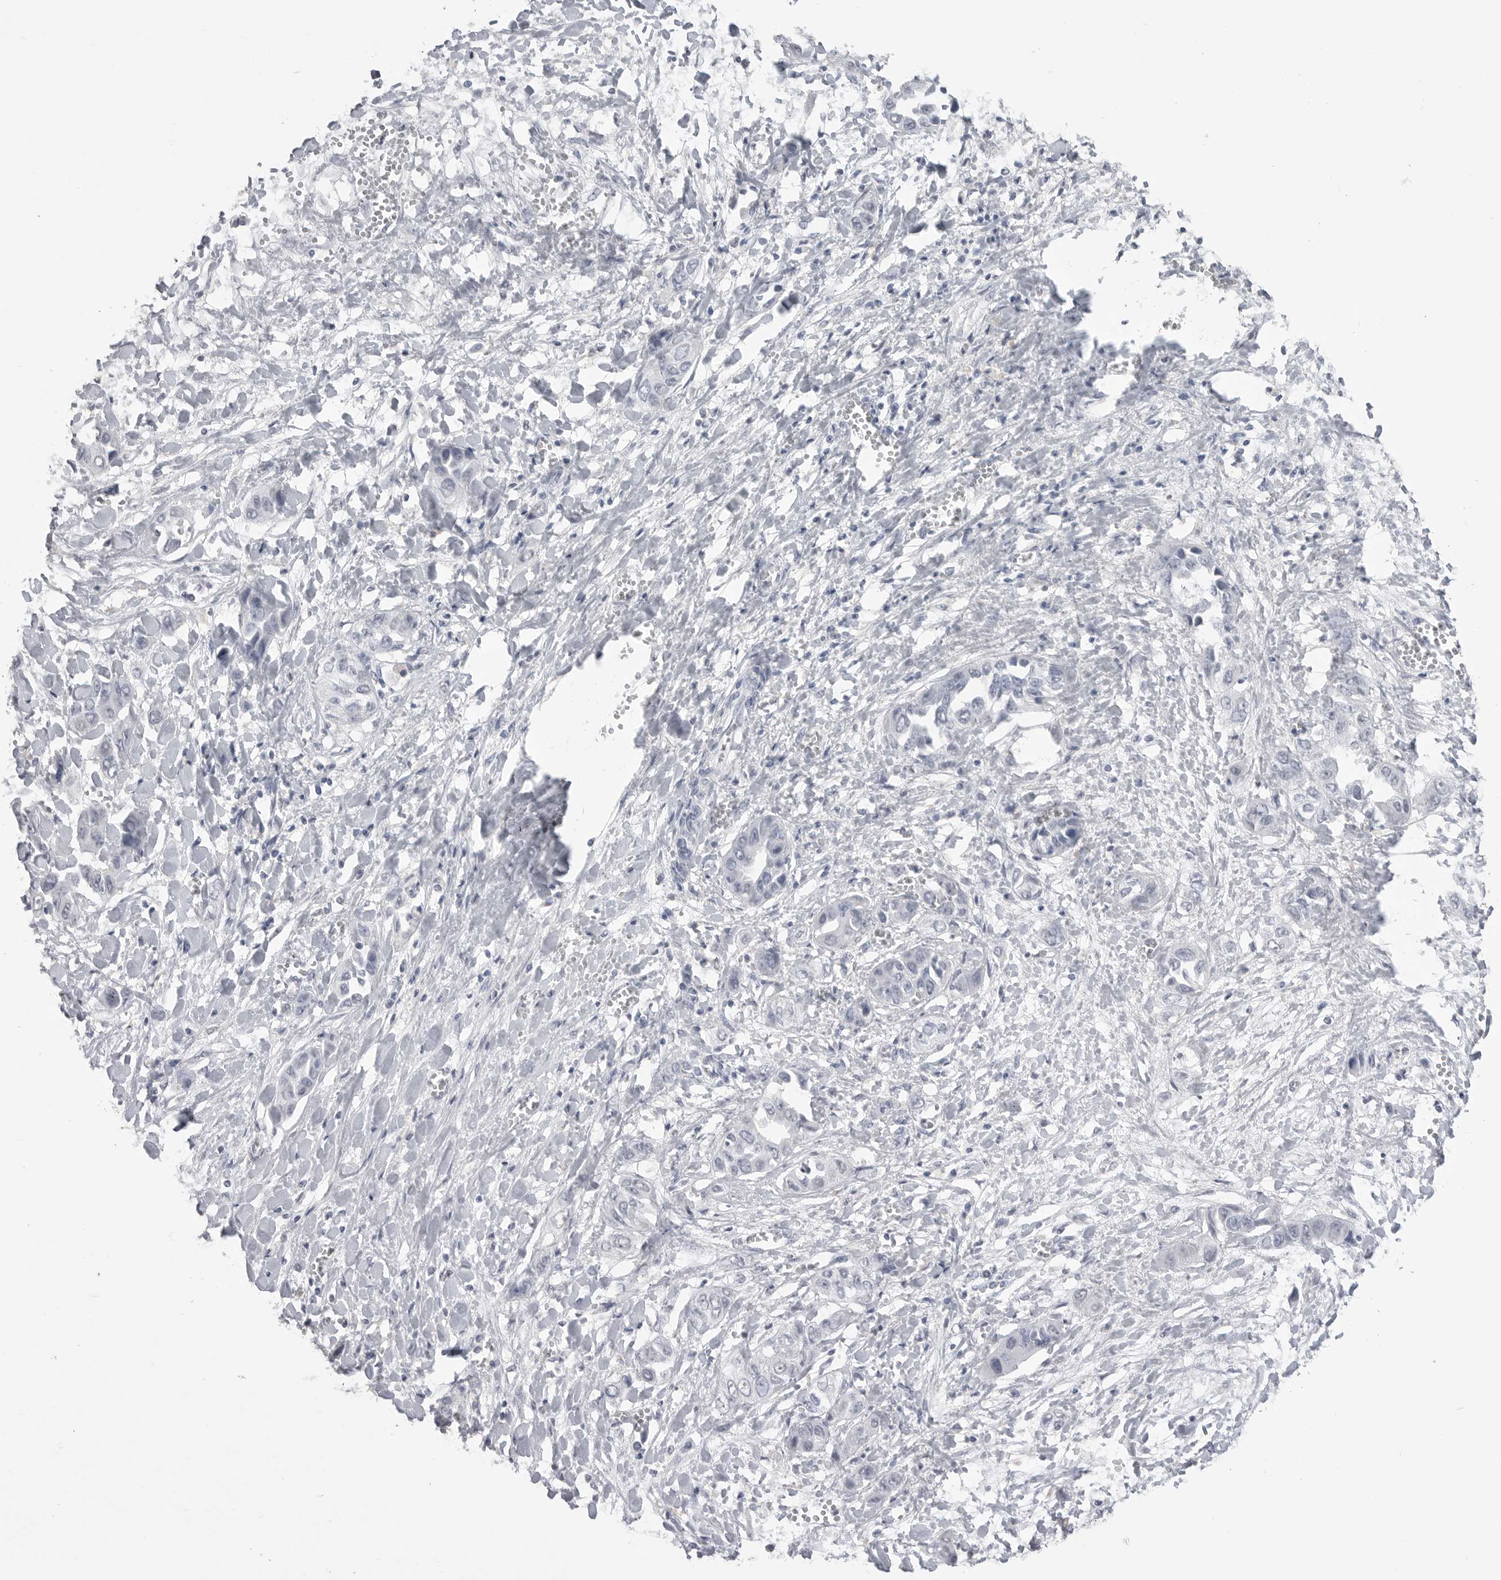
{"staining": {"intensity": "negative", "quantity": "none", "location": "none"}, "tissue": "liver cancer", "cell_type": "Tumor cells", "image_type": "cancer", "snomed": [{"axis": "morphology", "description": "Cholangiocarcinoma"}, {"axis": "topography", "description": "Liver"}], "caption": "Tumor cells show no significant protein expression in liver cancer (cholangiocarcinoma).", "gene": "ICAM5", "patient": {"sex": "female", "age": 52}}